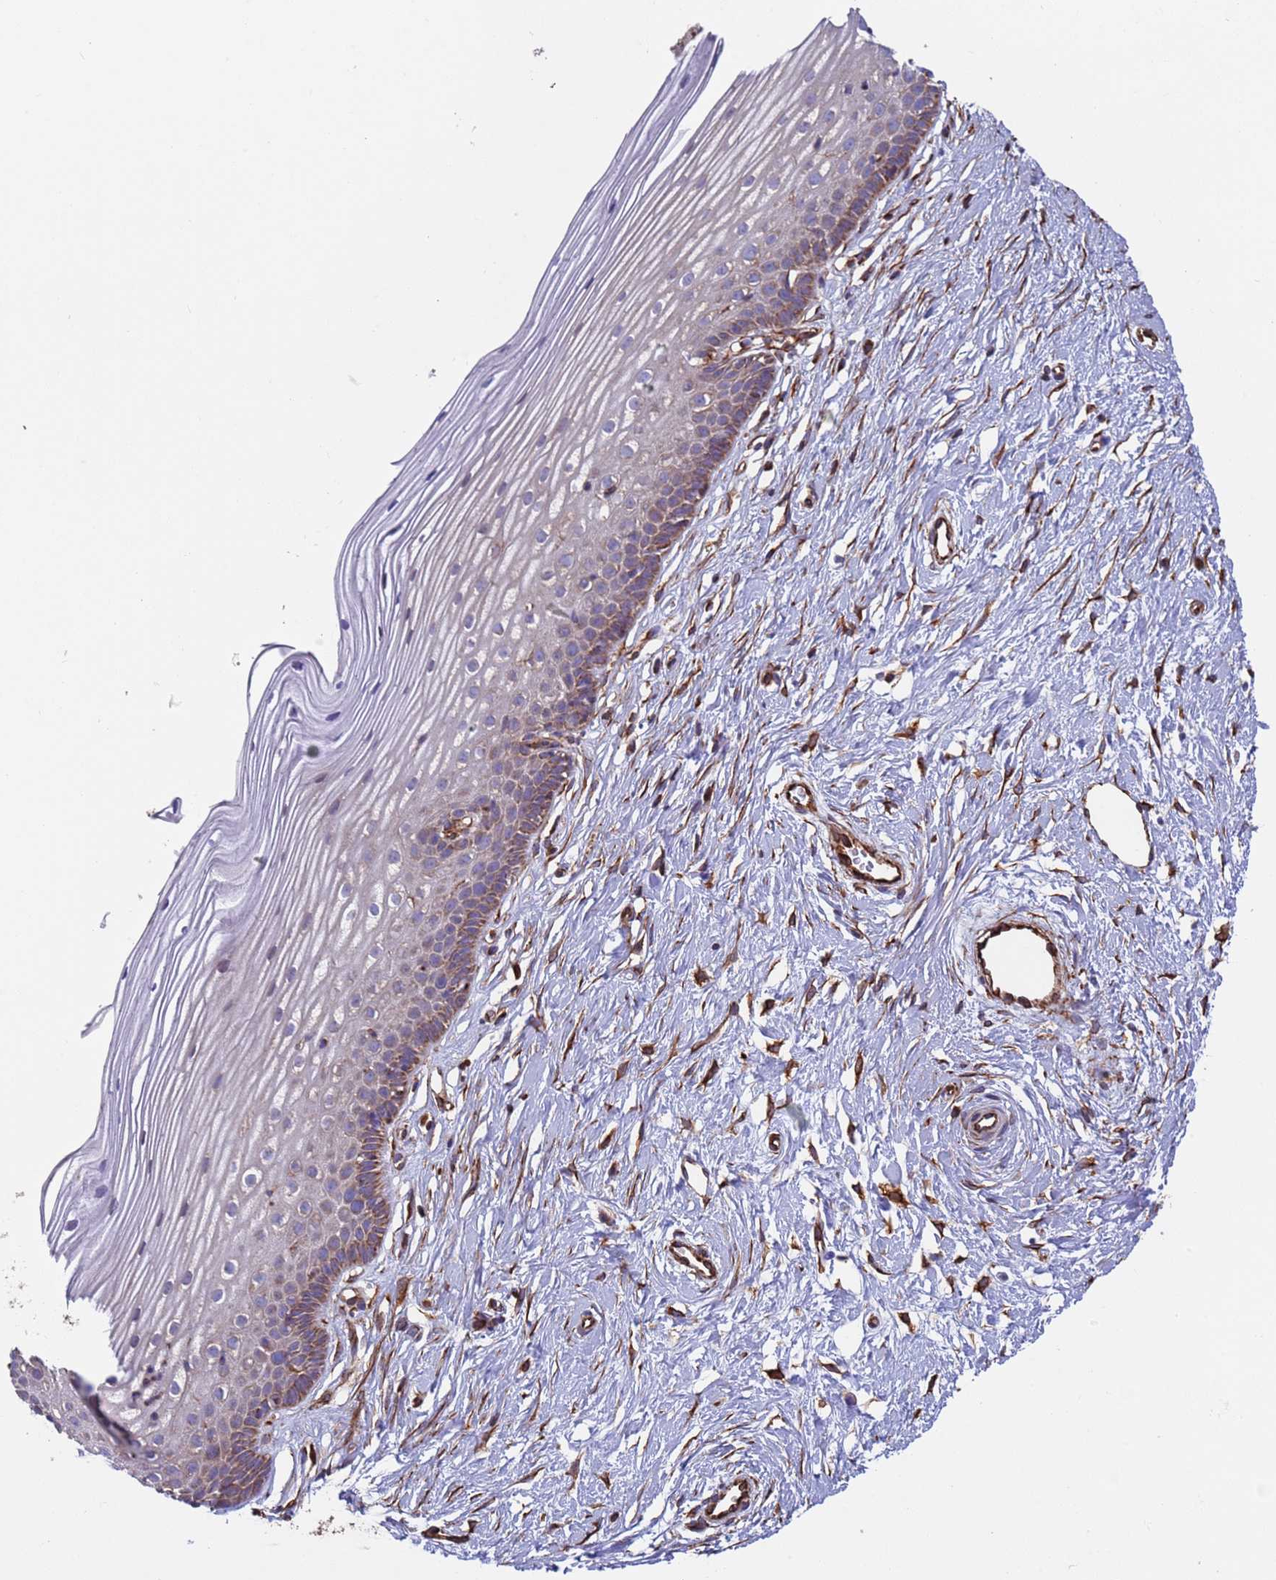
{"staining": {"intensity": "moderate", "quantity": "25%-75%", "location": "cytoplasmic/membranous"}, "tissue": "cervix", "cell_type": "Glandular cells", "image_type": "normal", "snomed": [{"axis": "morphology", "description": "Normal tissue, NOS"}, {"axis": "topography", "description": "Cervix"}], "caption": "Unremarkable cervix shows moderate cytoplasmic/membranous expression in approximately 25%-75% of glandular cells, visualized by immunohistochemistry.", "gene": "NUDT12", "patient": {"sex": "female", "age": 40}}